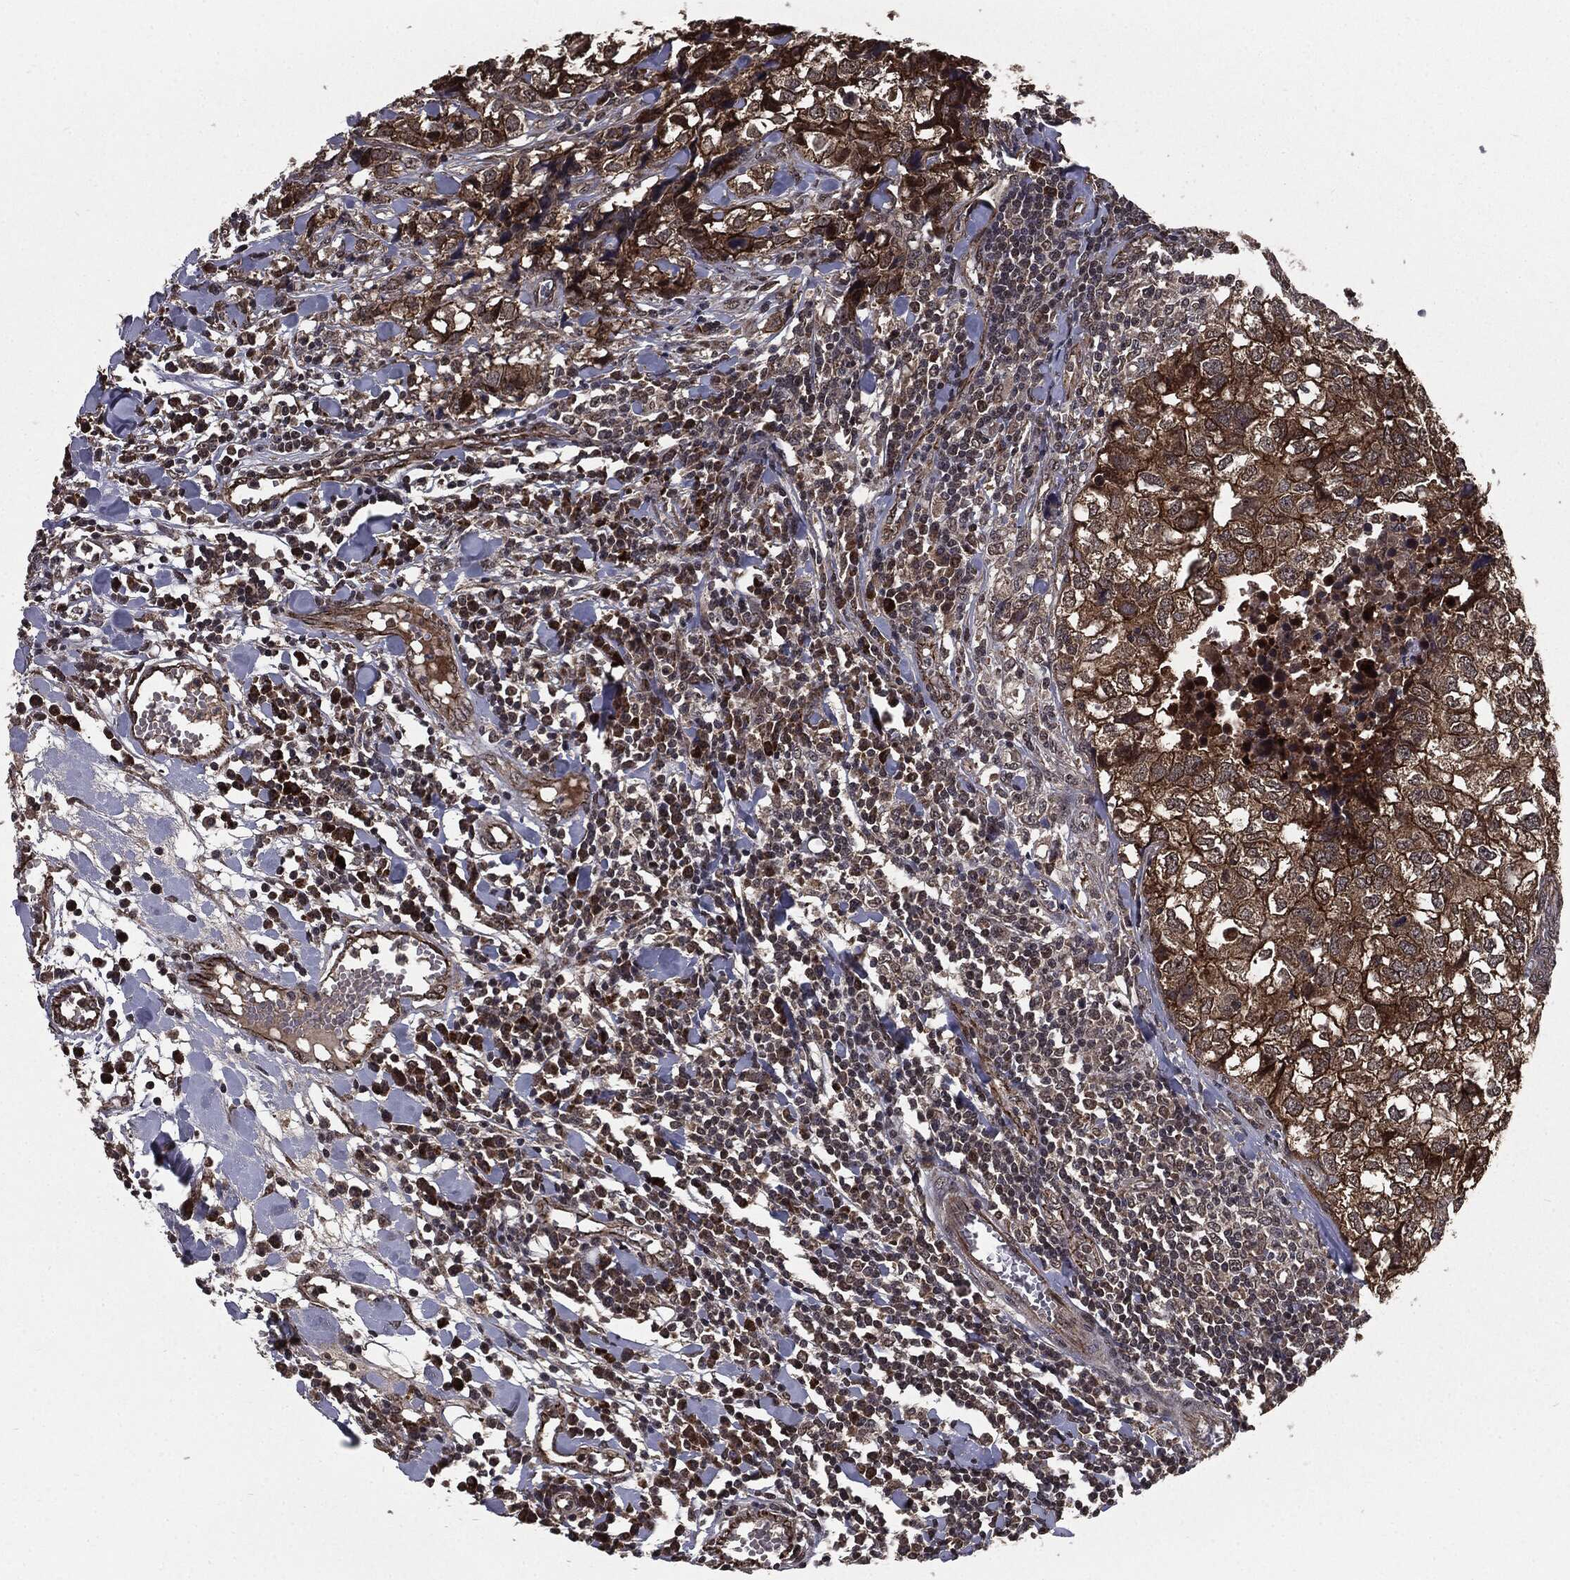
{"staining": {"intensity": "strong", "quantity": ">75%", "location": "cytoplasmic/membranous"}, "tissue": "breast cancer", "cell_type": "Tumor cells", "image_type": "cancer", "snomed": [{"axis": "morphology", "description": "Duct carcinoma"}, {"axis": "topography", "description": "Breast"}], "caption": "Approximately >75% of tumor cells in breast intraductal carcinoma show strong cytoplasmic/membranous protein positivity as visualized by brown immunohistochemical staining.", "gene": "PTPA", "patient": {"sex": "female", "age": 30}}